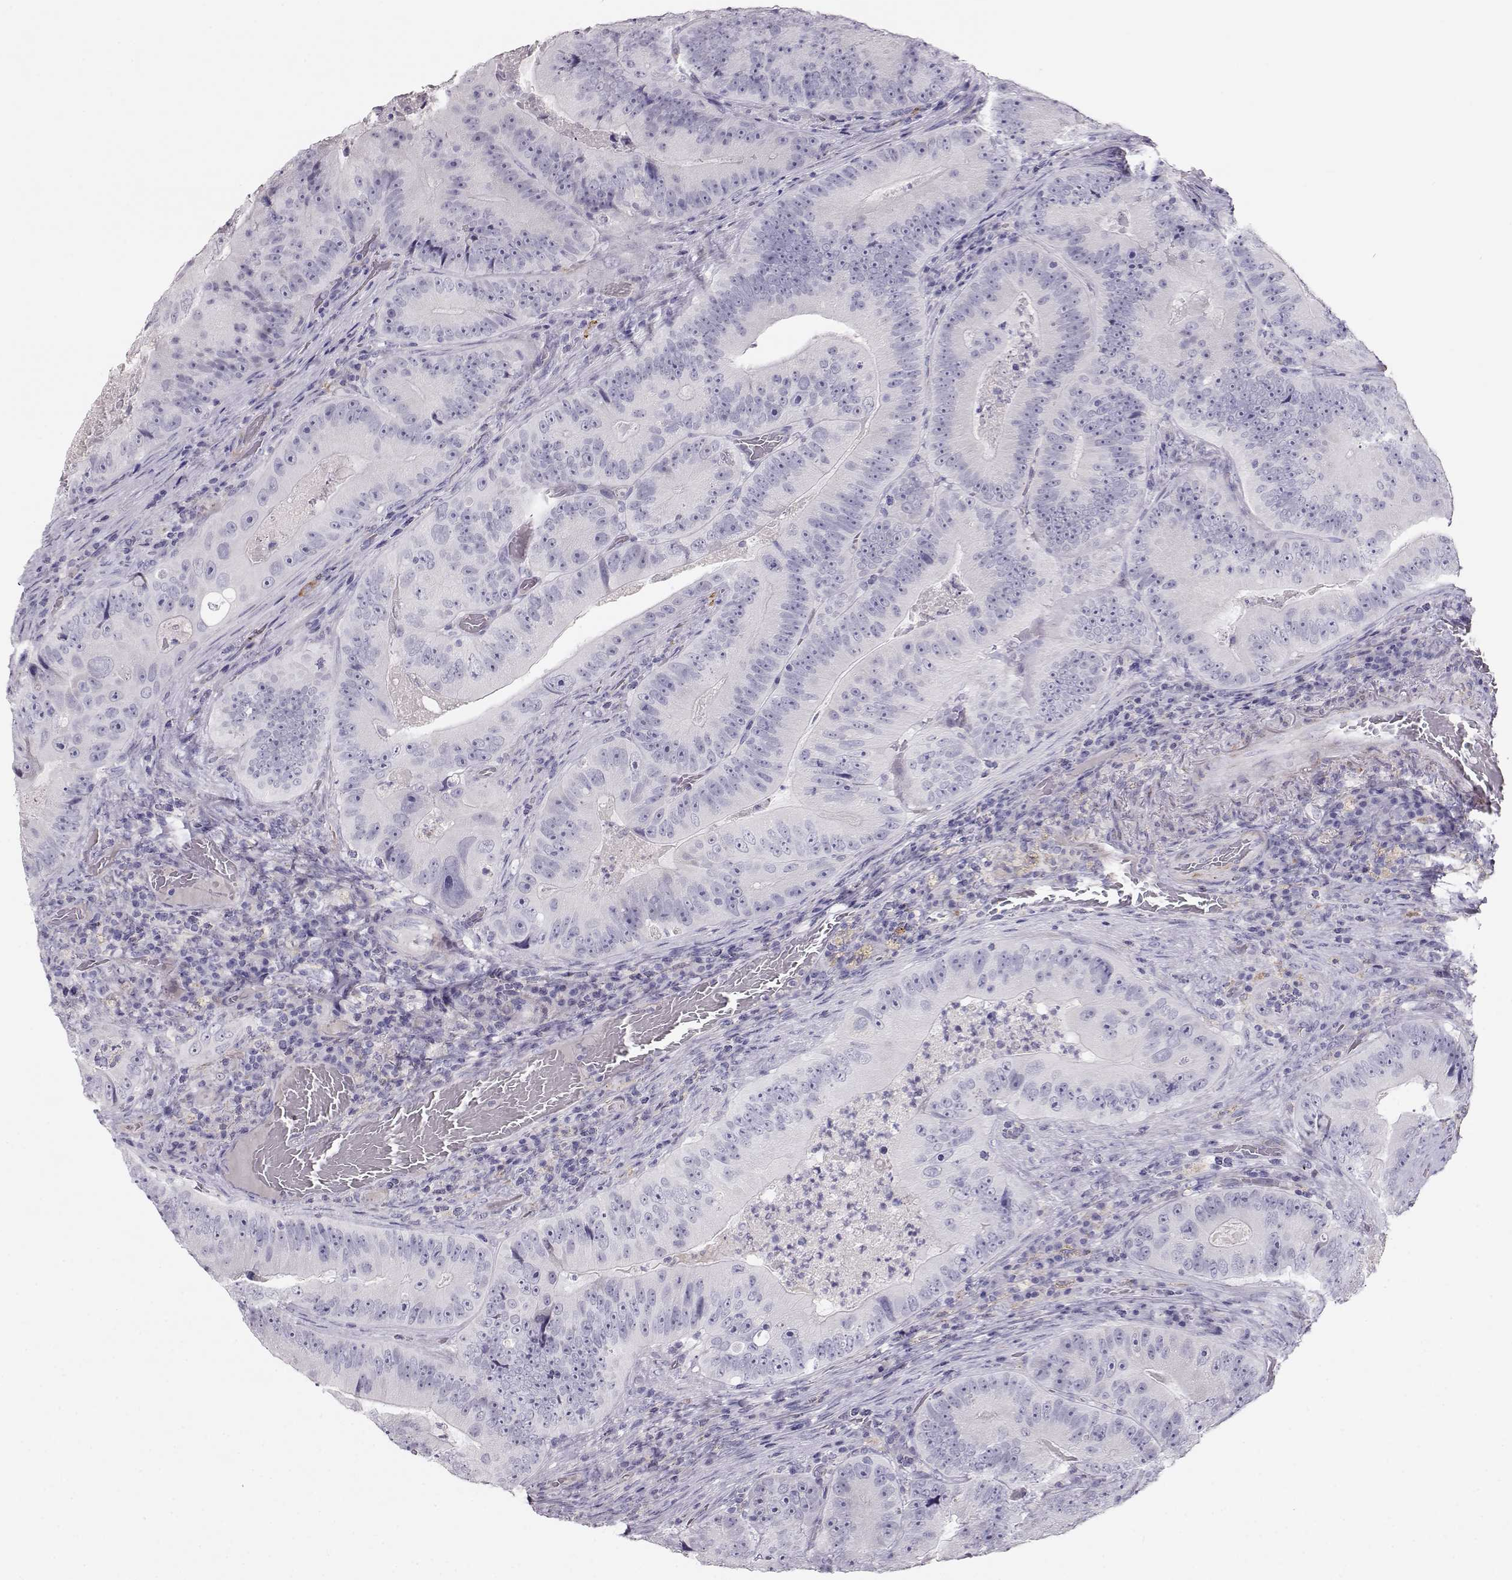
{"staining": {"intensity": "negative", "quantity": "none", "location": "none"}, "tissue": "colorectal cancer", "cell_type": "Tumor cells", "image_type": "cancer", "snomed": [{"axis": "morphology", "description": "Adenocarcinoma, NOS"}, {"axis": "topography", "description": "Colon"}], "caption": "High magnification brightfield microscopy of adenocarcinoma (colorectal) stained with DAB (brown) and counterstained with hematoxylin (blue): tumor cells show no significant staining.", "gene": "RBM44", "patient": {"sex": "female", "age": 86}}